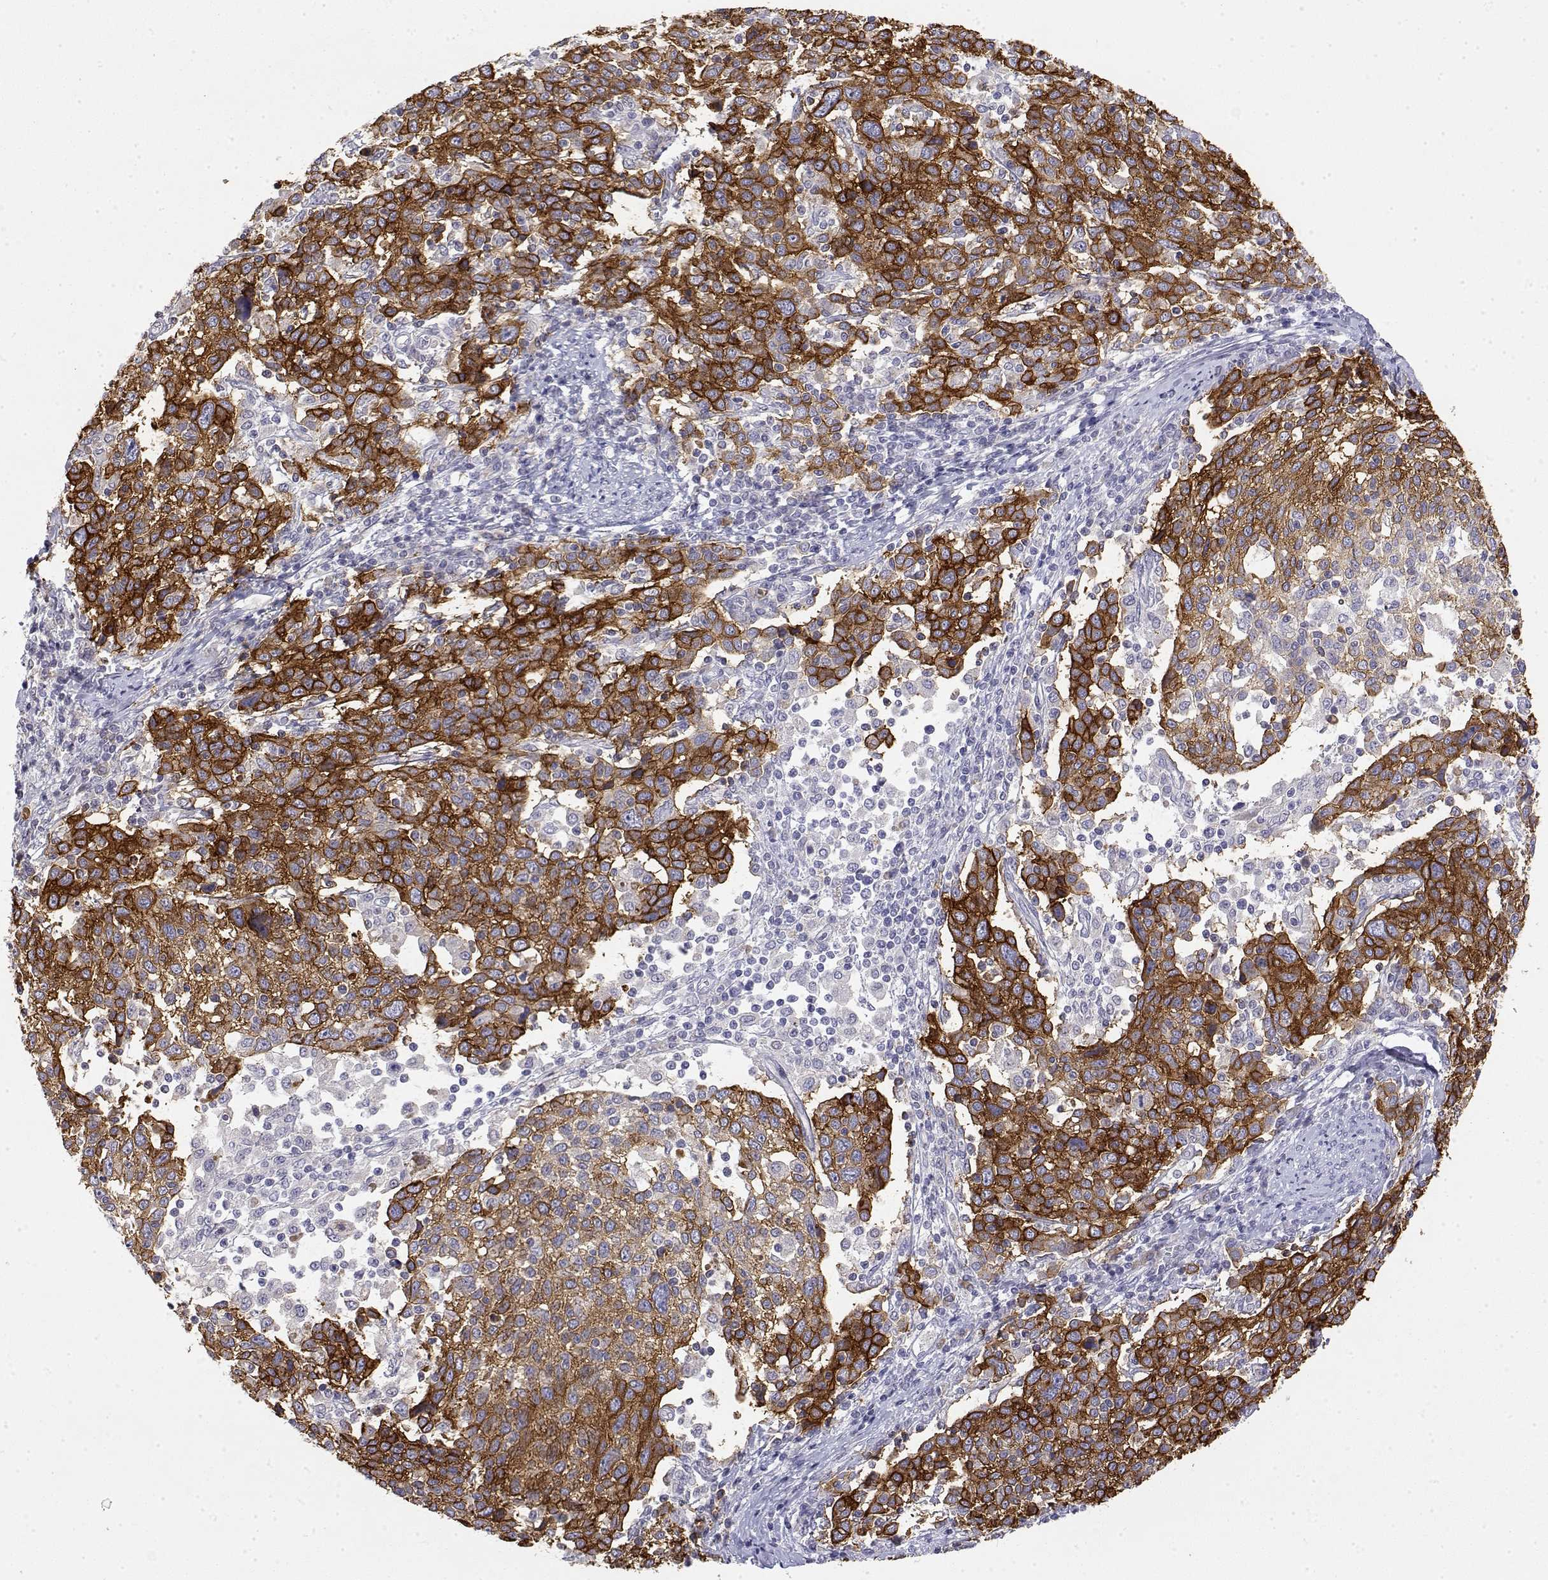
{"staining": {"intensity": "strong", "quantity": "25%-75%", "location": "cytoplasmic/membranous"}, "tissue": "cervical cancer", "cell_type": "Tumor cells", "image_type": "cancer", "snomed": [{"axis": "morphology", "description": "Squamous cell carcinoma, NOS"}, {"axis": "topography", "description": "Cervix"}], "caption": "Tumor cells display high levels of strong cytoplasmic/membranous staining in about 25%-75% of cells in human squamous cell carcinoma (cervical).", "gene": "LY6D", "patient": {"sex": "female", "age": 61}}